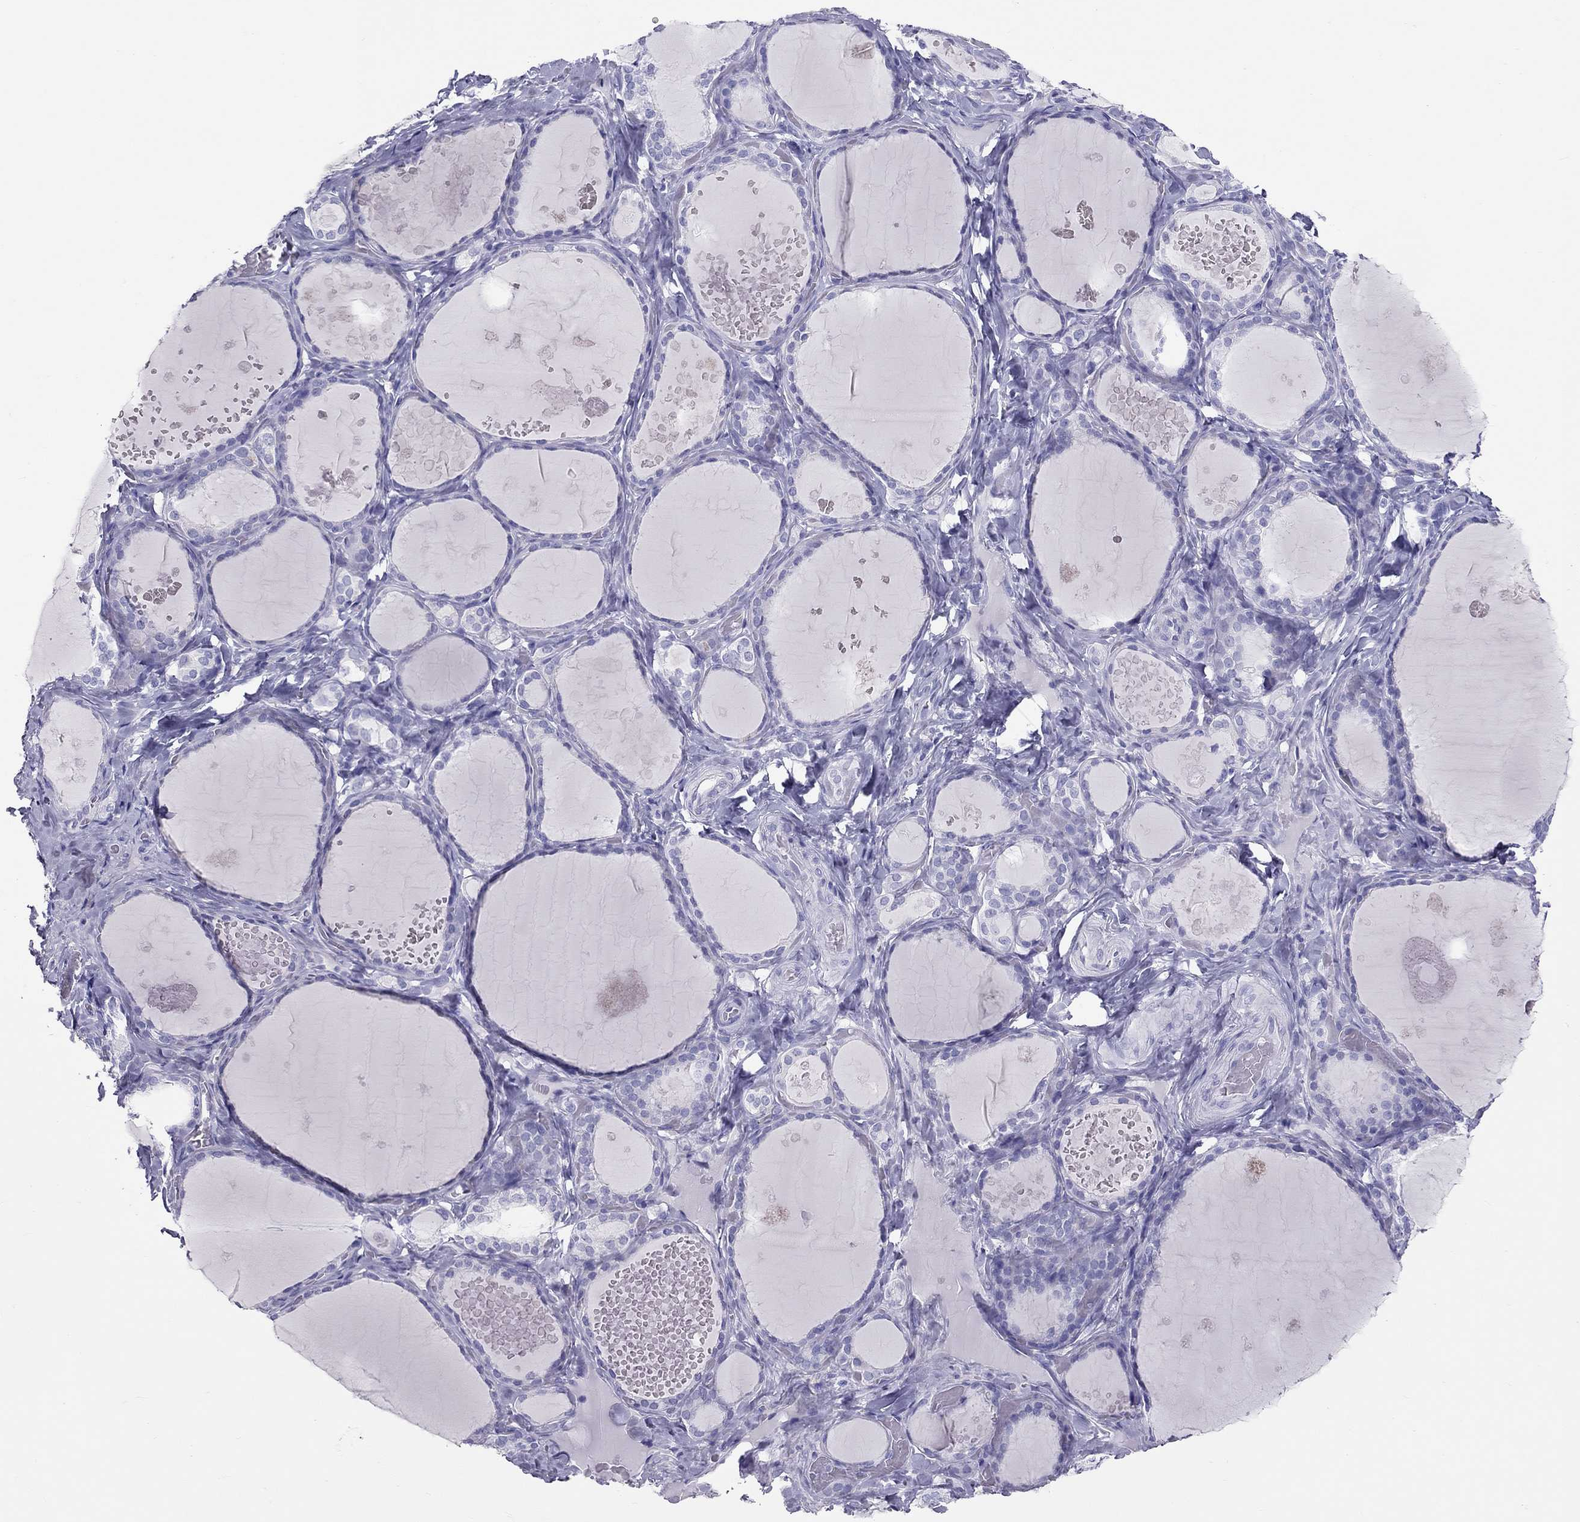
{"staining": {"intensity": "negative", "quantity": "none", "location": "none"}, "tissue": "thyroid gland", "cell_type": "Glandular cells", "image_type": "normal", "snomed": [{"axis": "morphology", "description": "Normal tissue, NOS"}, {"axis": "topography", "description": "Thyroid gland"}], "caption": "An IHC histopathology image of benign thyroid gland is shown. There is no staining in glandular cells of thyroid gland.", "gene": "PSMB11", "patient": {"sex": "female", "age": 56}}